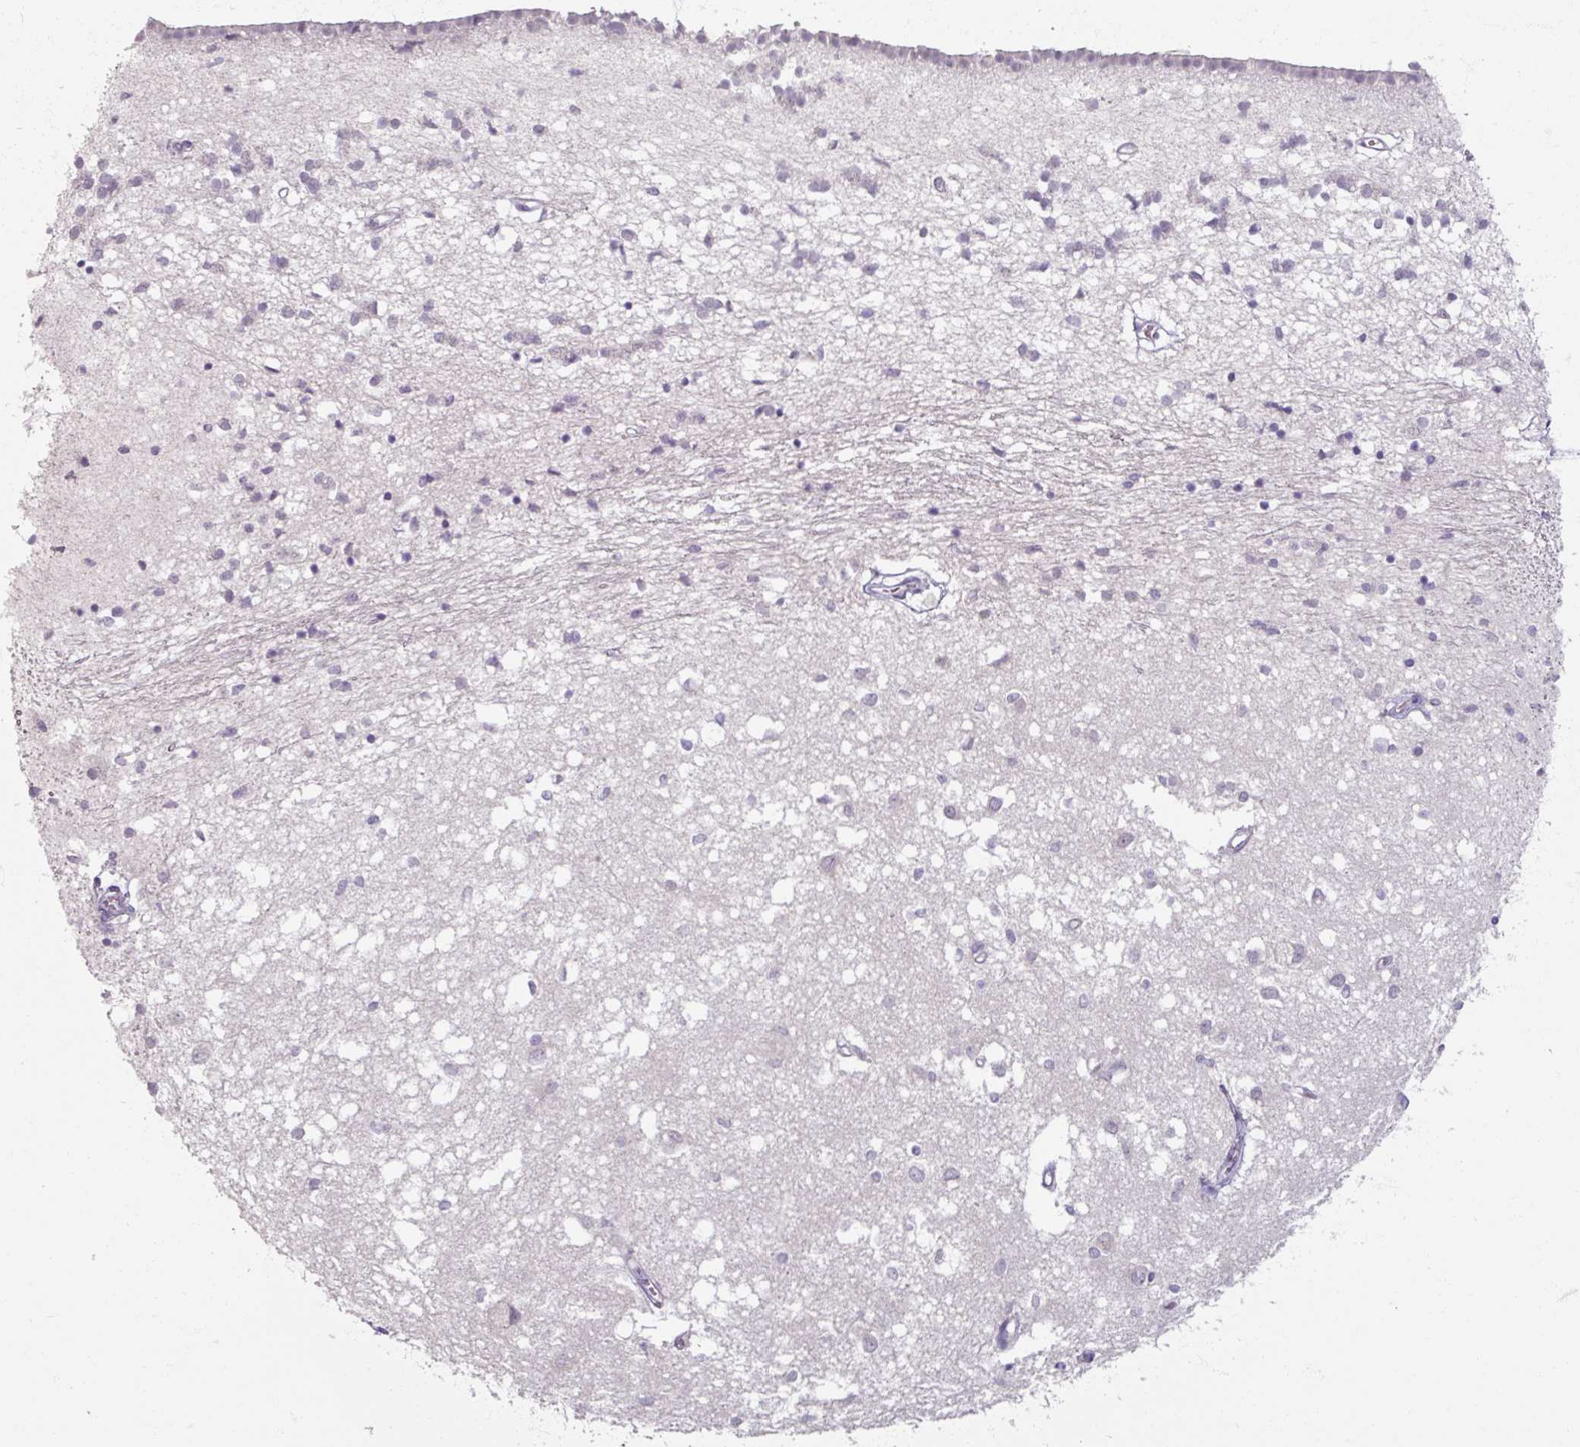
{"staining": {"intensity": "negative", "quantity": "none", "location": "none"}, "tissue": "caudate", "cell_type": "Glial cells", "image_type": "normal", "snomed": [{"axis": "morphology", "description": "Normal tissue, NOS"}, {"axis": "topography", "description": "Lateral ventricle wall"}], "caption": "Immunohistochemical staining of benign human caudate shows no significant expression in glial cells. (DAB immunohistochemistry visualized using brightfield microscopy, high magnification).", "gene": "SOX11", "patient": {"sex": "male", "age": 70}}